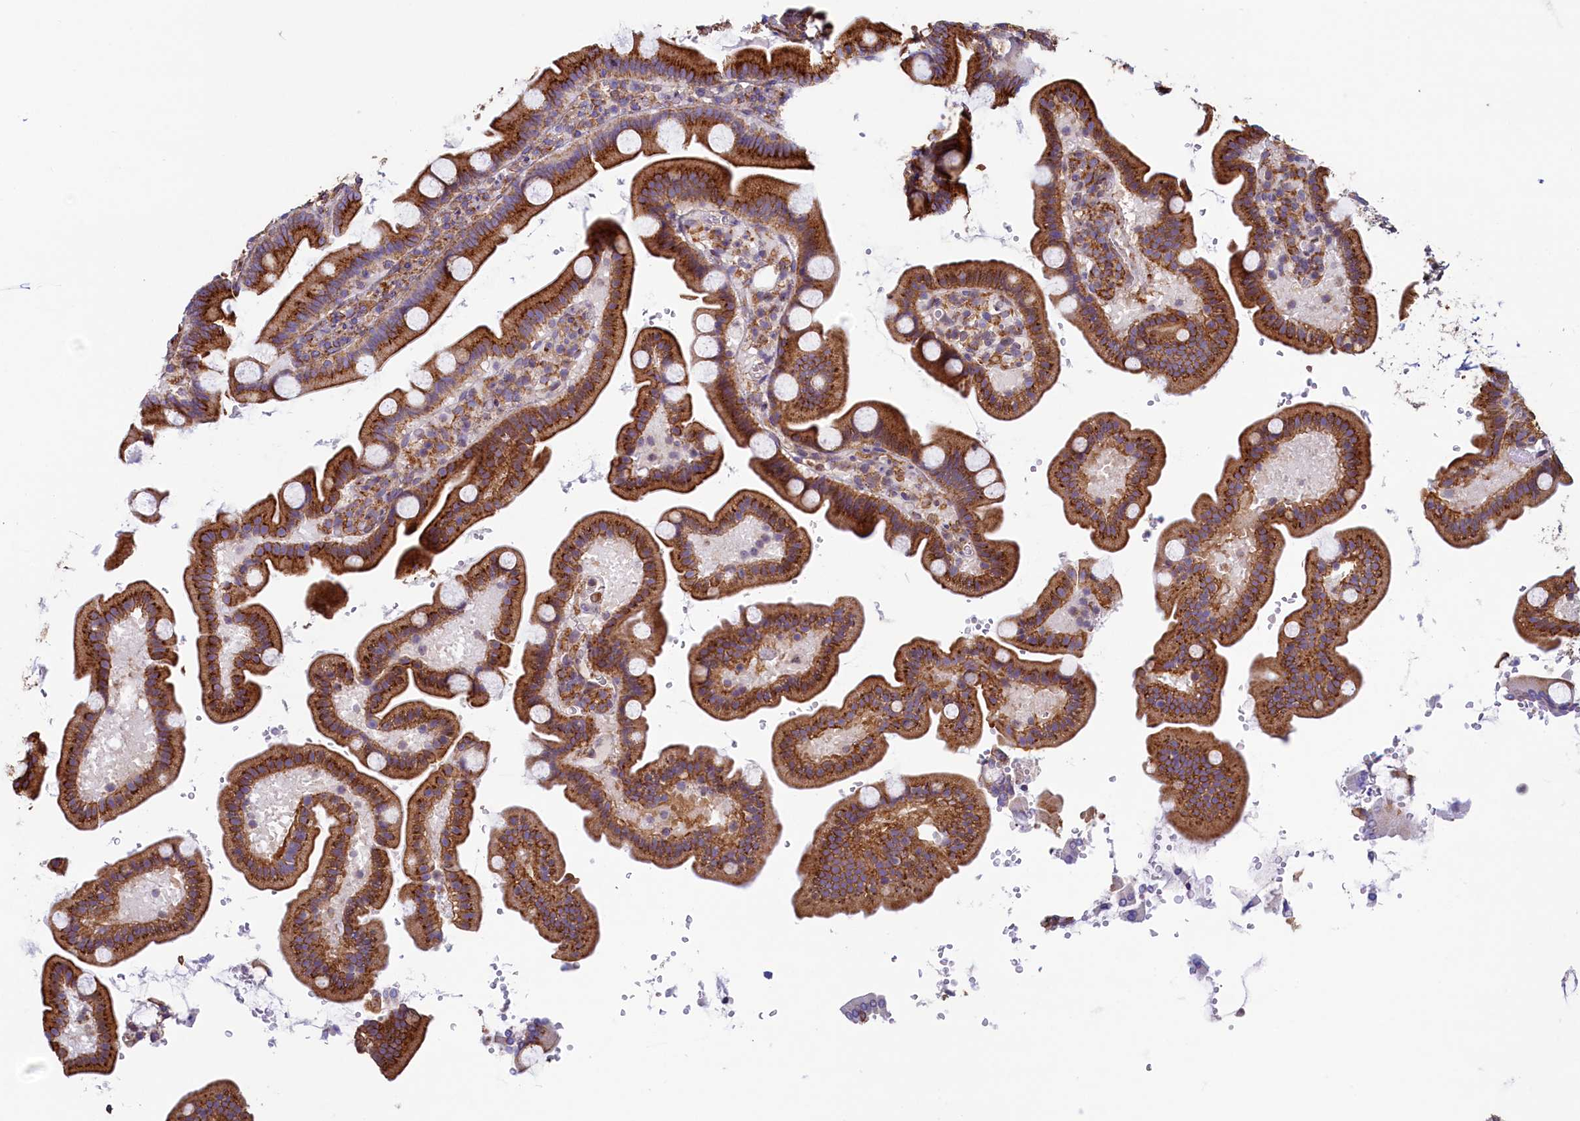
{"staining": {"intensity": "strong", "quantity": ">75%", "location": "cytoplasmic/membranous"}, "tissue": "duodenum", "cell_type": "Glandular cells", "image_type": "normal", "snomed": [{"axis": "morphology", "description": "Normal tissue, NOS"}, {"axis": "topography", "description": "Duodenum"}], "caption": "This histopathology image reveals immunohistochemistry staining of normal duodenum, with high strong cytoplasmic/membranous positivity in approximately >75% of glandular cells.", "gene": "GPR21", "patient": {"sex": "male", "age": 55}}